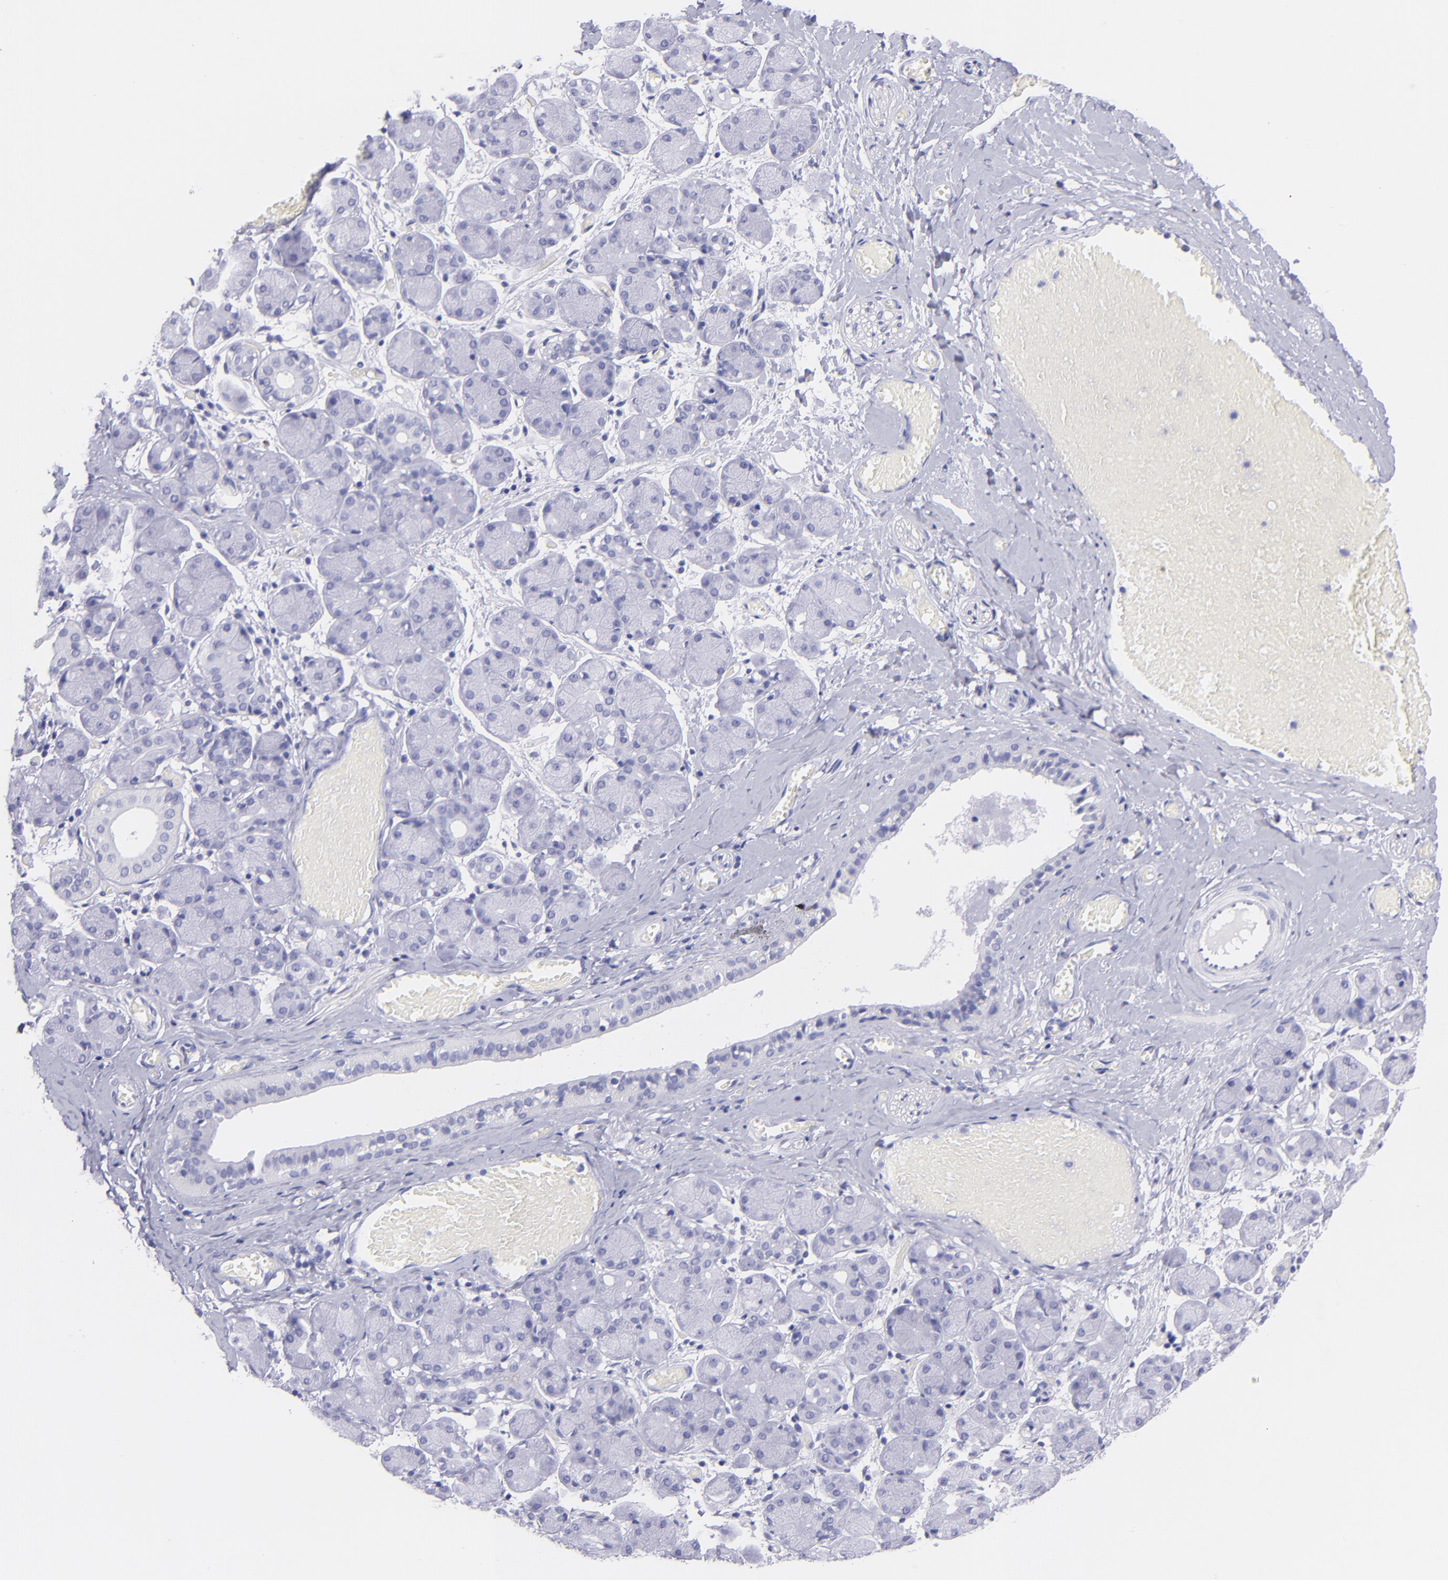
{"staining": {"intensity": "negative", "quantity": "none", "location": "none"}, "tissue": "salivary gland", "cell_type": "Glandular cells", "image_type": "normal", "snomed": [{"axis": "morphology", "description": "Normal tissue, NOS"}, {"axis": "topography", "description": "Salivary gland"}], "caption": "The photomicrograph demonstrates no staining of glandular cells in unremarkable salivary gland. (Stains: DAB immunohistochemistry (IHC) with hematoxylin counter stain, Microscopy: brightfield microscopy at high magnification).", "gene": "CNP", "patient": {"sex": "female", "age": 24}}